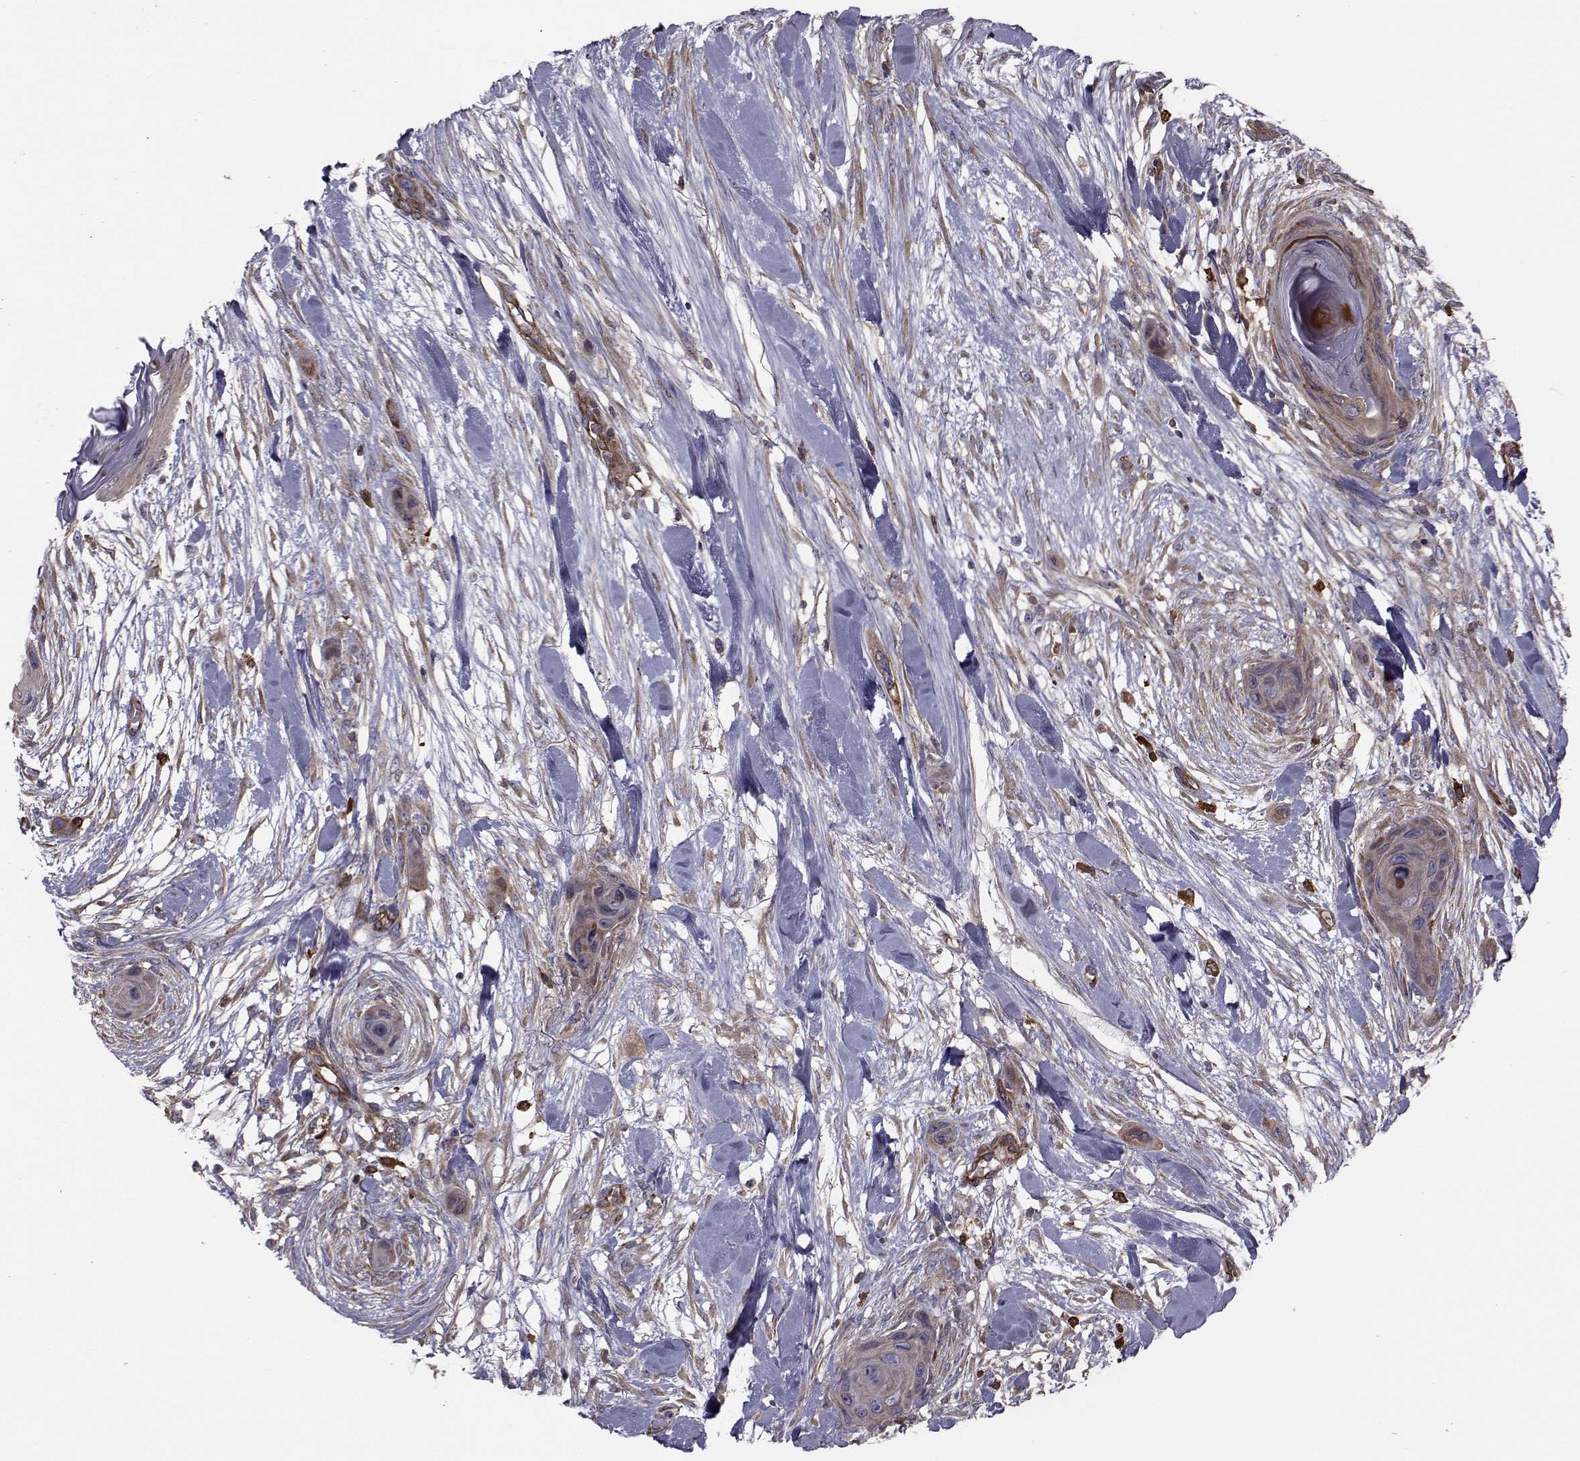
{"staining": {"intensity": "moderate", "quantity": "25%-75%", "location": "cytoplasmic/membranous"}, "tissue": "skin cancer", "cell_type": "Tumor cells", "image_type": "cancer", "snomed": [{"axis": "morphology", "description": "Squamous cell carcinoma, NOS"}, {"axis": "topography", "description": "Skin"}], "caption": "Brown immunohistochemical staining in skin cancer (squamous cell carcinoma) demonstrates moderate cytoplasmic/membranous staining in about 25%-75% of tumor cells.", "gene": "TRIP10", "patient": {"sex": "male", "age": 82}}